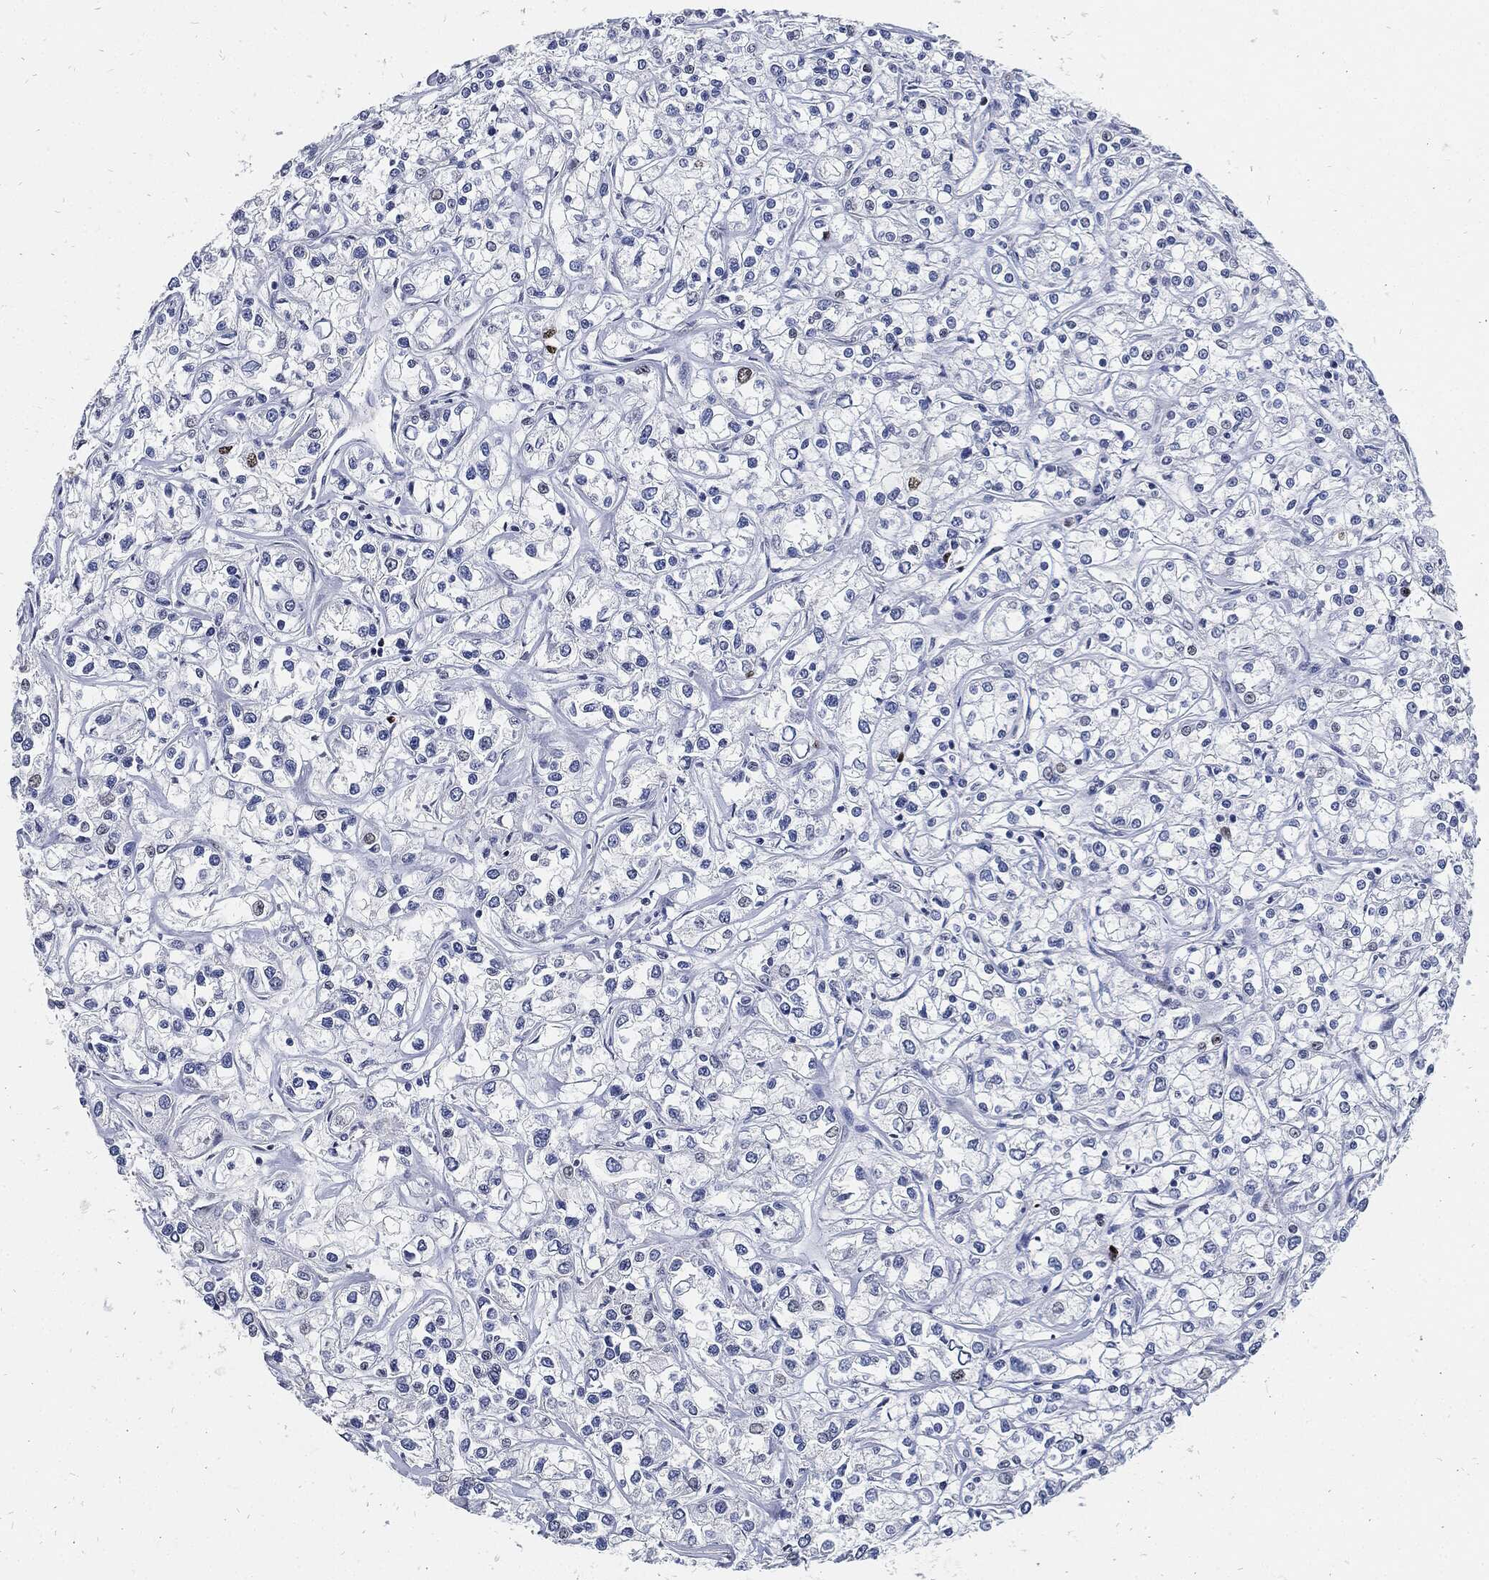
{"staining": {"intensity": "negative", "quantity": "none", "location": "none"}, "tissue": "renal cancer", "cell_type": "Tumor cells", "image_type": "cancer", "snomed": [{"axis": "morphology", "description": "Adenocarcinoma, NOS"}, {"axis": "topography", "description": "Kidney"}], "caption": "A high-resolution image shows IHC staining of adenocarcinoma (renal), which reveals no significant expression in tumor cells.", "gene": "MKI67", "patient": {"sex": "female", "age": 59}}